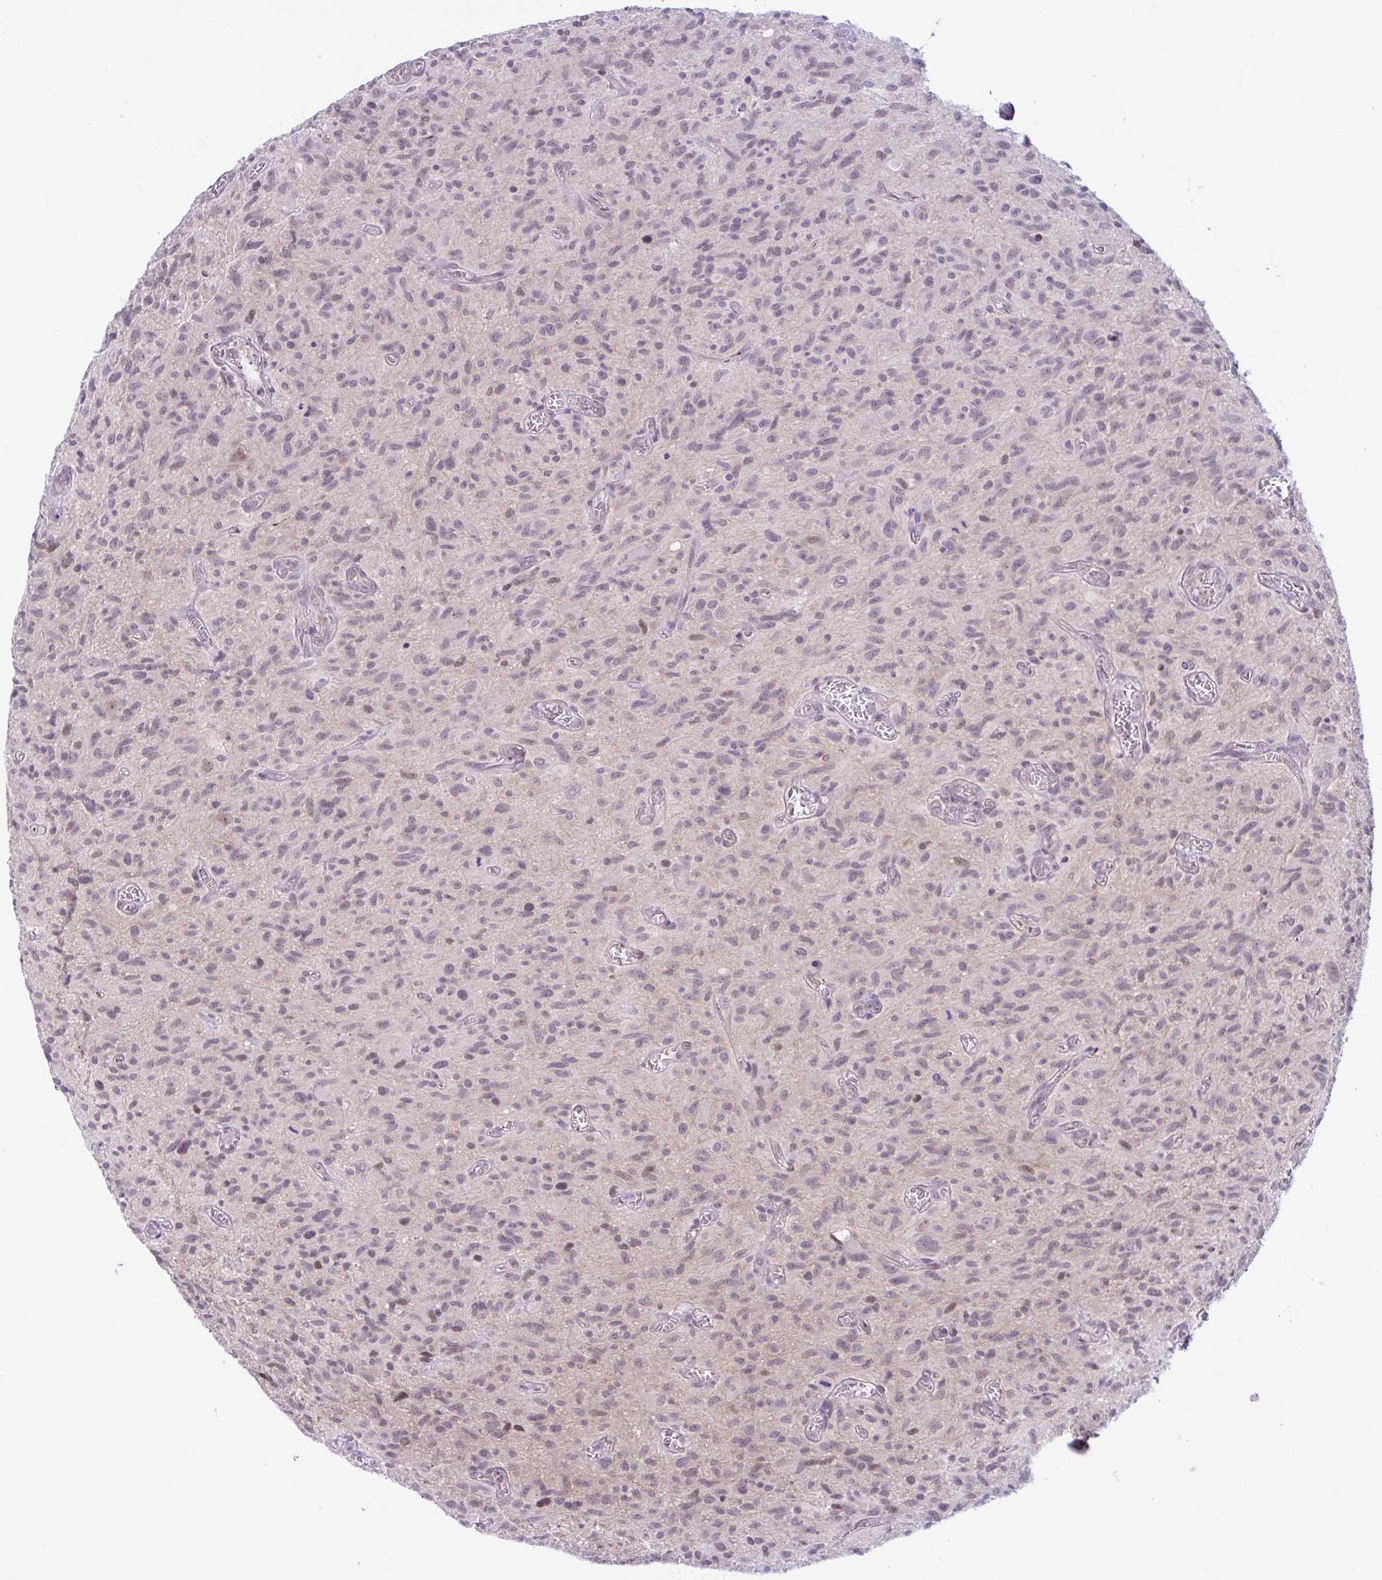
{"staining": {"intensity": "weak", "quantity": "25%-75%", "location": "nuclear"}, "tissue": "glioma", "cell_type": "Tumor cells", "image_type": "cancer", "snomed": [{"axis": "morphology", "description": "Glioma, malignant, High grade"}, {"axis": "topography", "description": "Brain"}], "caption": "The photomicrograph displays a brown stain indicating the presence of a protein in the nuclear of tumor cells in malignant glioma (high-grade).", "gene": "TTC7B", "patient": {"sex": "male", "age": 75}}